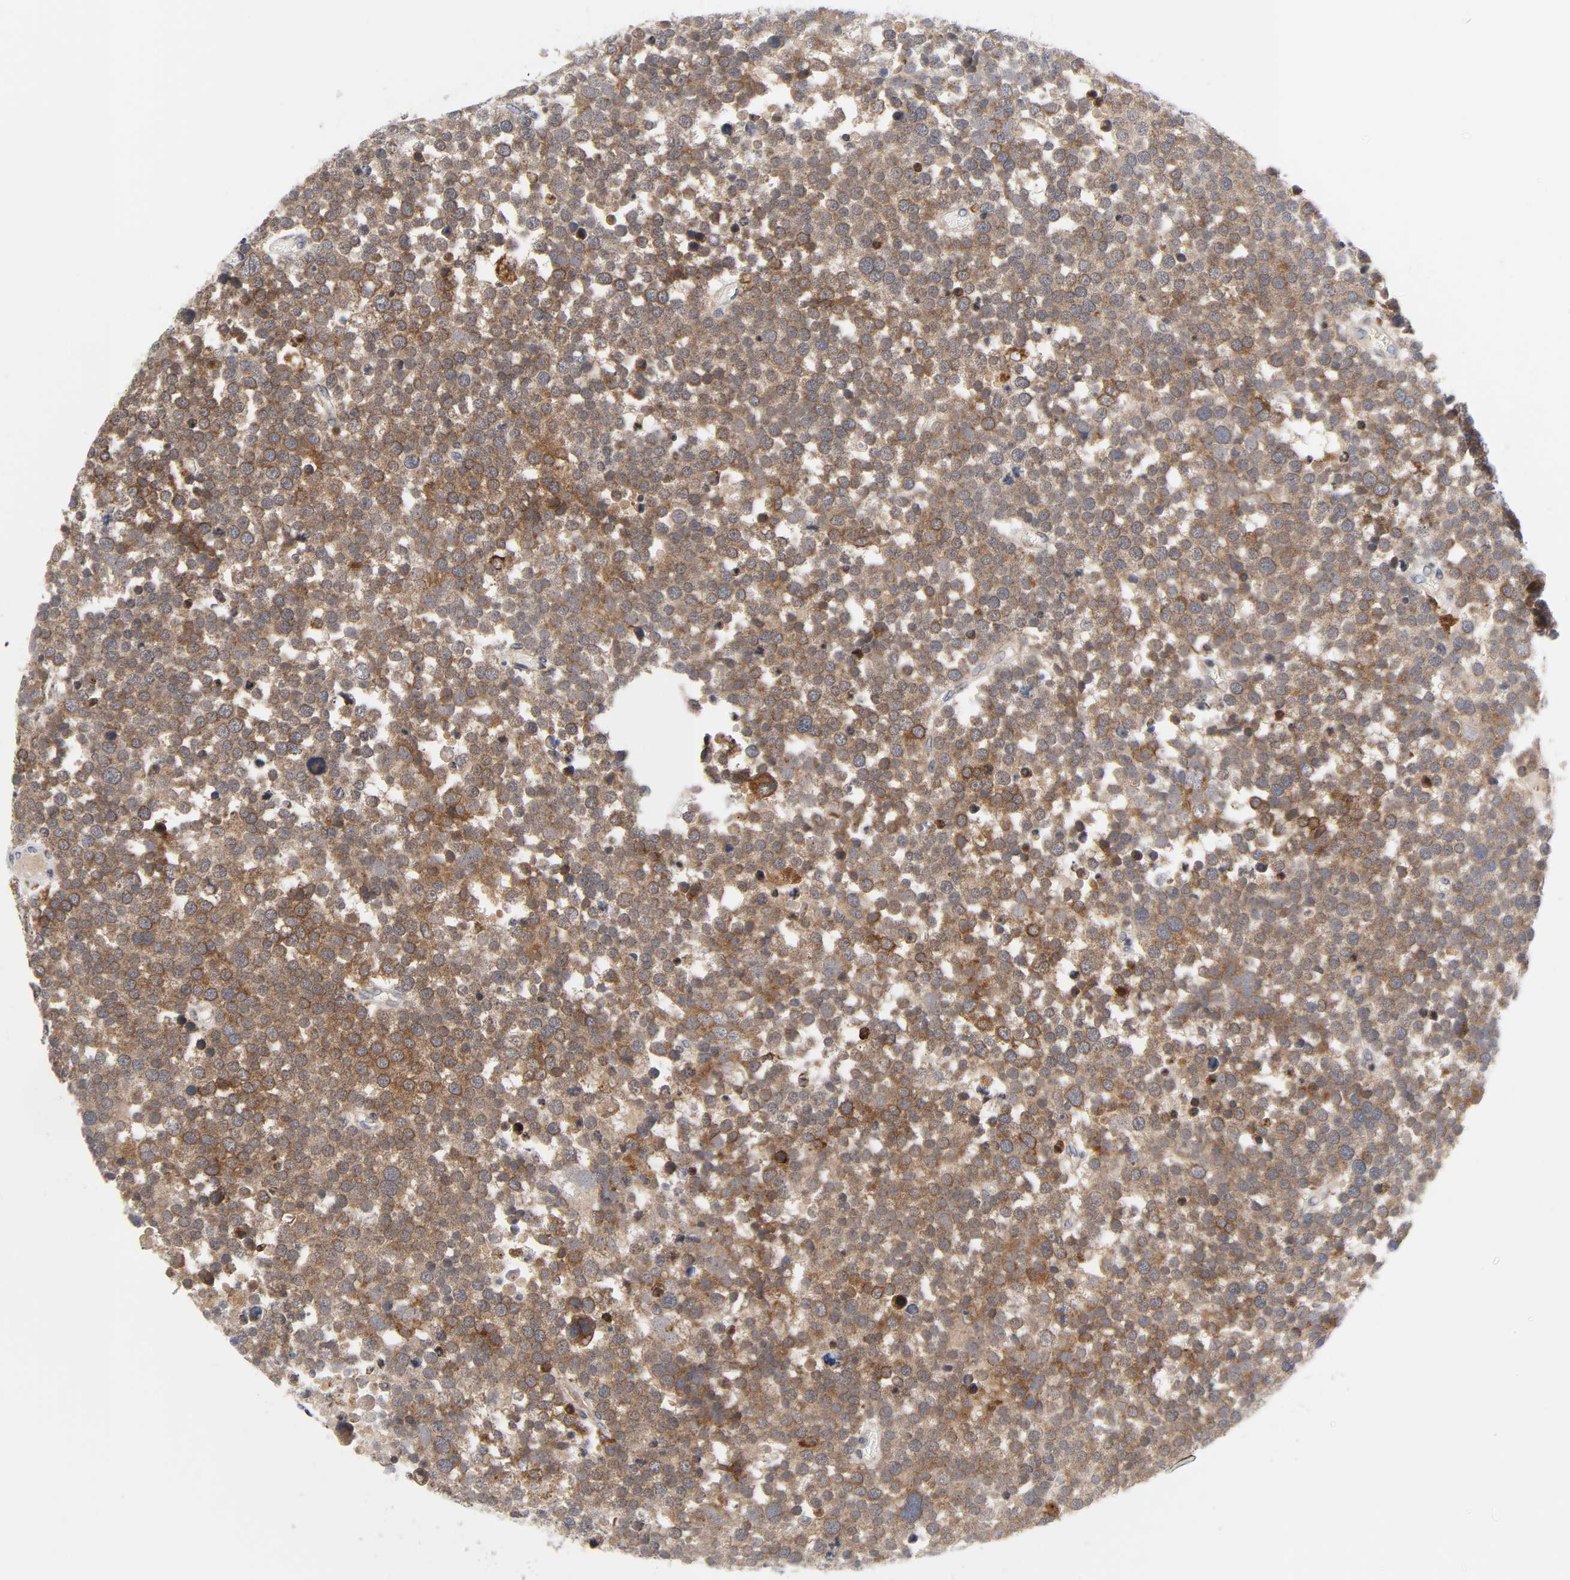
{"staining": {"intensity": "moderate", "quantity": ">75%", "location": "cytoplasmic/membranous"}, "tissue": "testis cancer", "cell_type": "Tumor cells", "image_type": "cancer", "snomed": [{"axis": "morphology", "description": "Seminoma, NOS"}, {"axis": "topography", "description": "Testis"}], "caption": "A brown stain highlights moderate cytoplasmic/membranous positivity of a protein in testis seminoma tumor cells.", "gene": "BAX", "patient": {"sex": "male", "age": 71}}